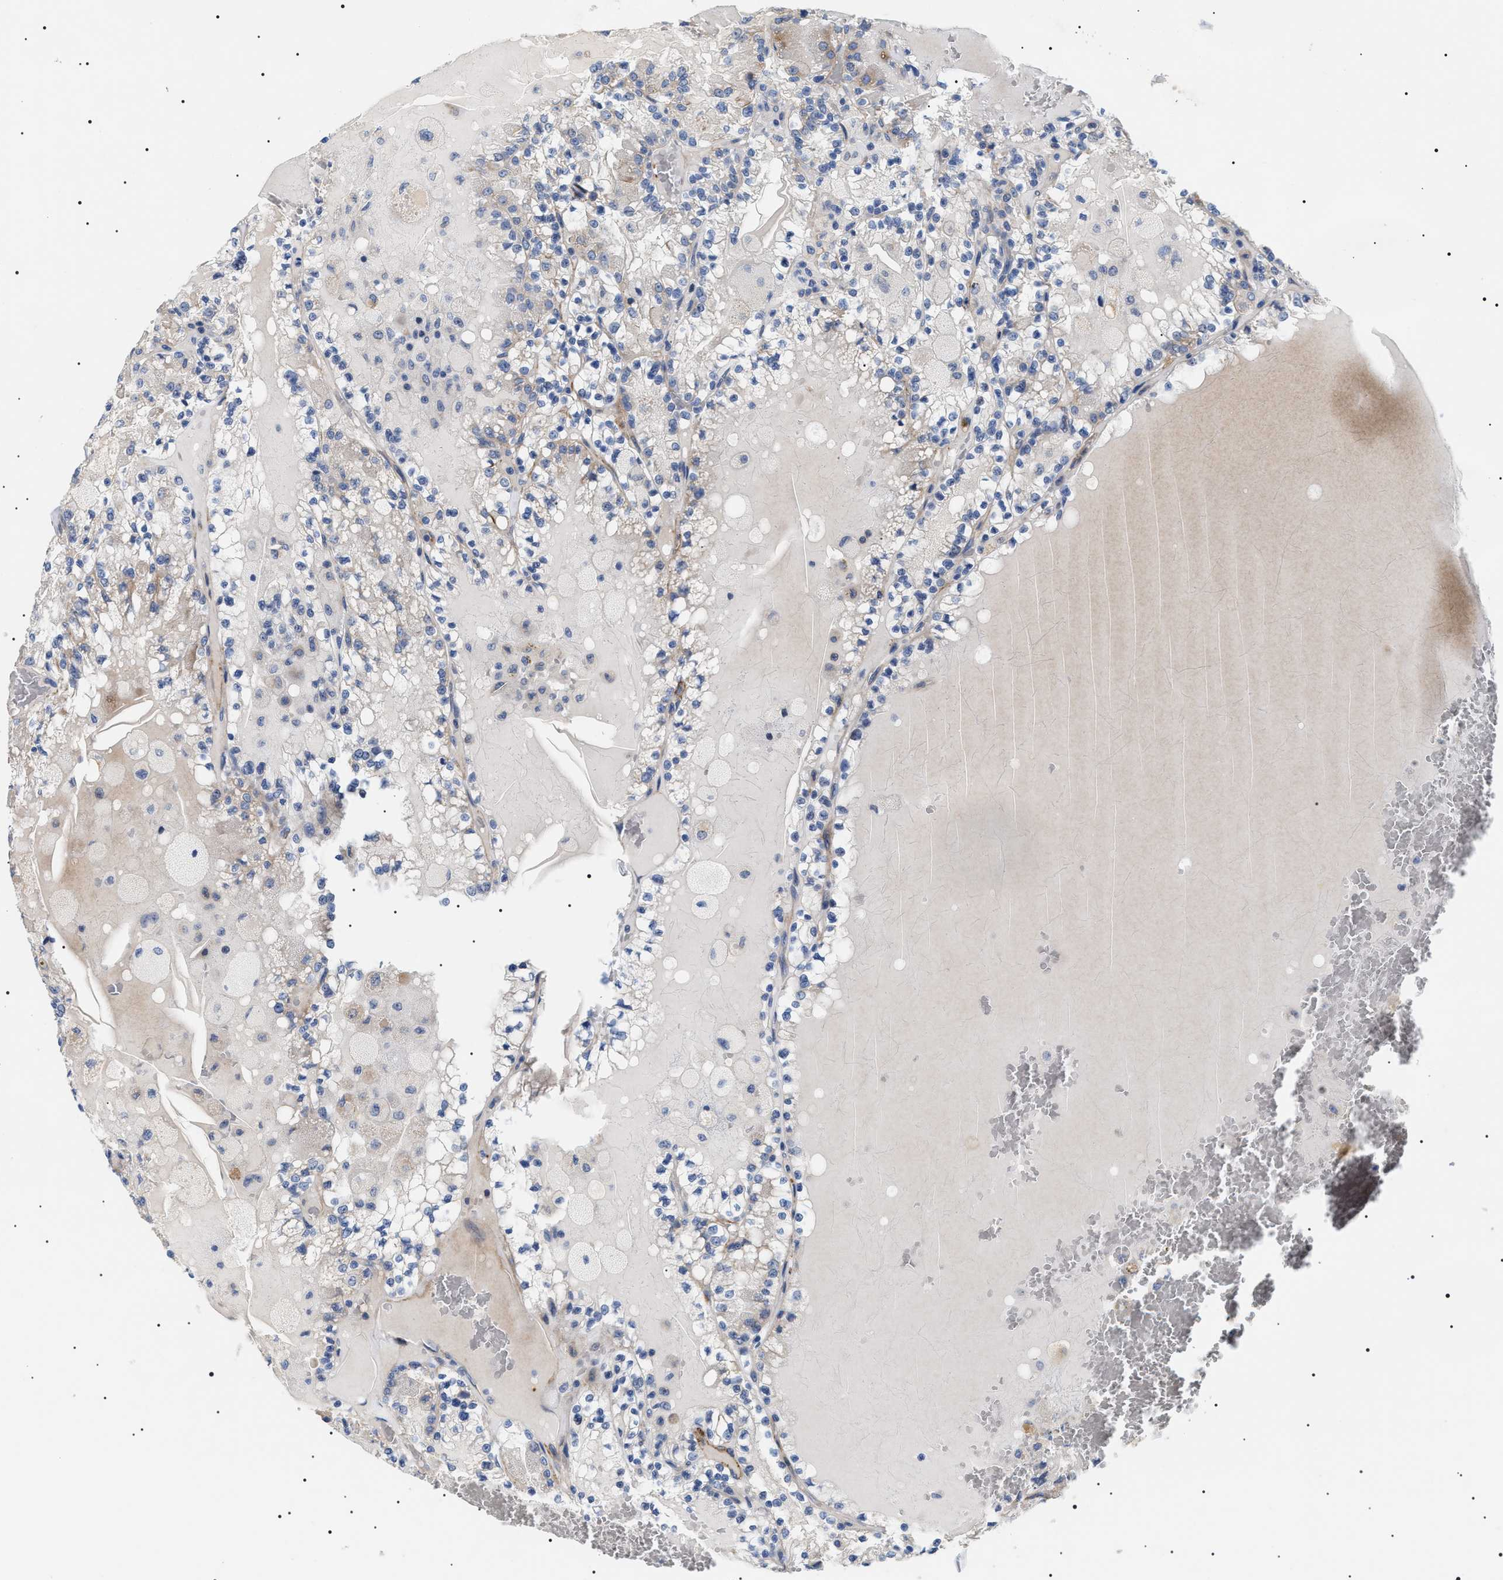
{"staining": {"intensity": "negative", "quantity": "none", "location": "none"}, "tissue": "renal cancer", "cell_type": "Tumor cells", "image_type": "cancer", "snomed": [{"axis": "morphology", "description": "Adenocarcinoma, NOS"}, {"axis": "topography", "description": "Kidney"}], "caption": "Tumor cells are negative for brown protein staining in renal adenocarcinoma. The staining was performed using DAB to visualize the protein expression in brown, while the nuclei were stained in blue with hematoxylin (Magnification: 20x).", "gene": "TMEM222", "patient": {"sex": "female", "age": 56}}